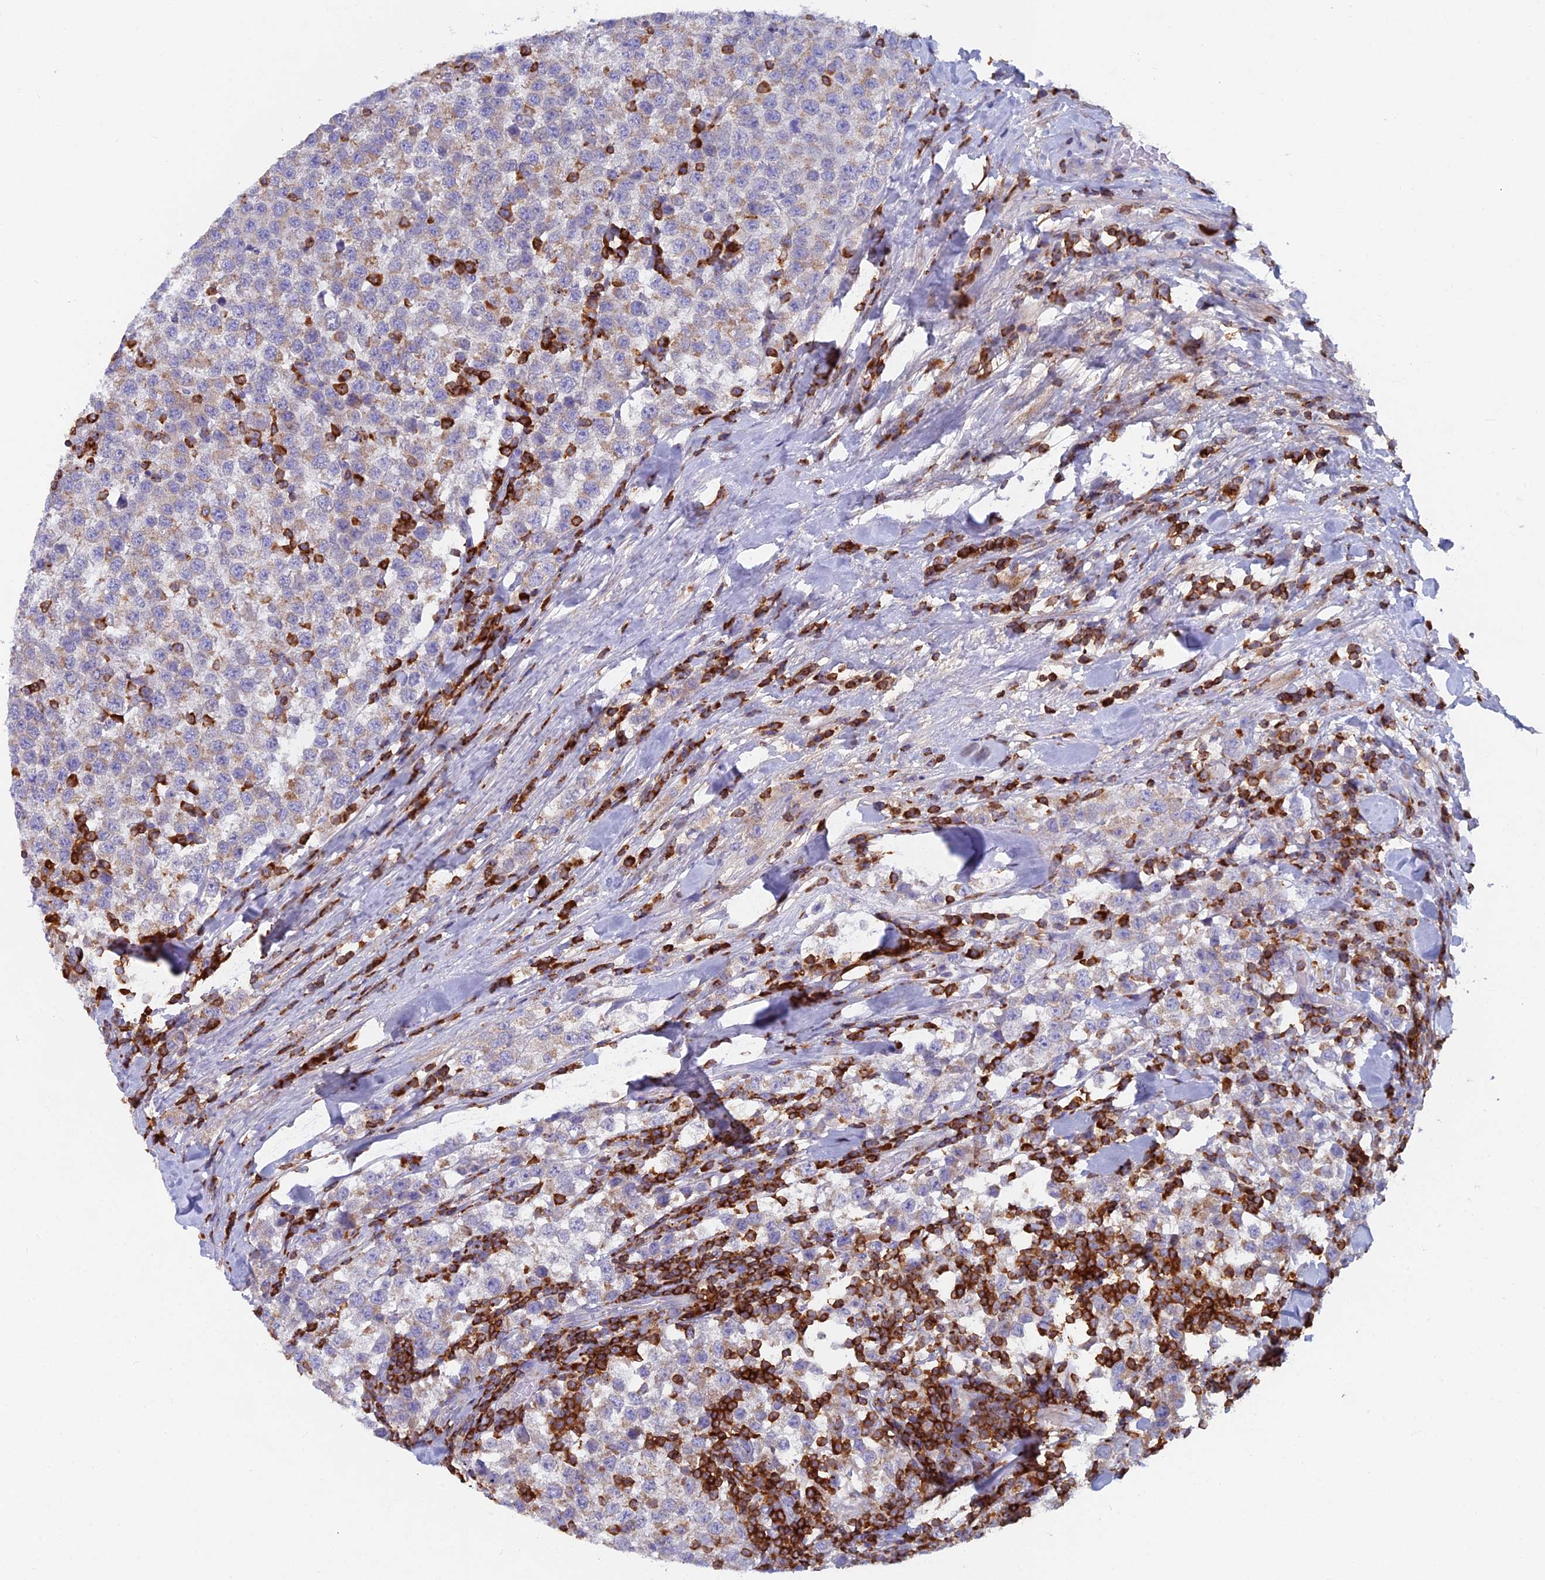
{"staining": {"intensity": "weak", "quantity": "<25%", "location": "cytoplasmic/membranous"}, "tissue": "testis cancer", "cell_type": "Tumor cells", "image_type": "cancer", "snomed": [{"axis": "morphology", "description": "Seminoma, NOS"}, {"axis": "topography", "description": "Testis"}], "caption": "An immunohistochemistry histopathology image of testis cancer (seminoma) is shown. There is no staining in tumor cells of testis cancer (seminoma).", "gene": "ABI3BP", "patient": {"sex": "male", "age": 34}}